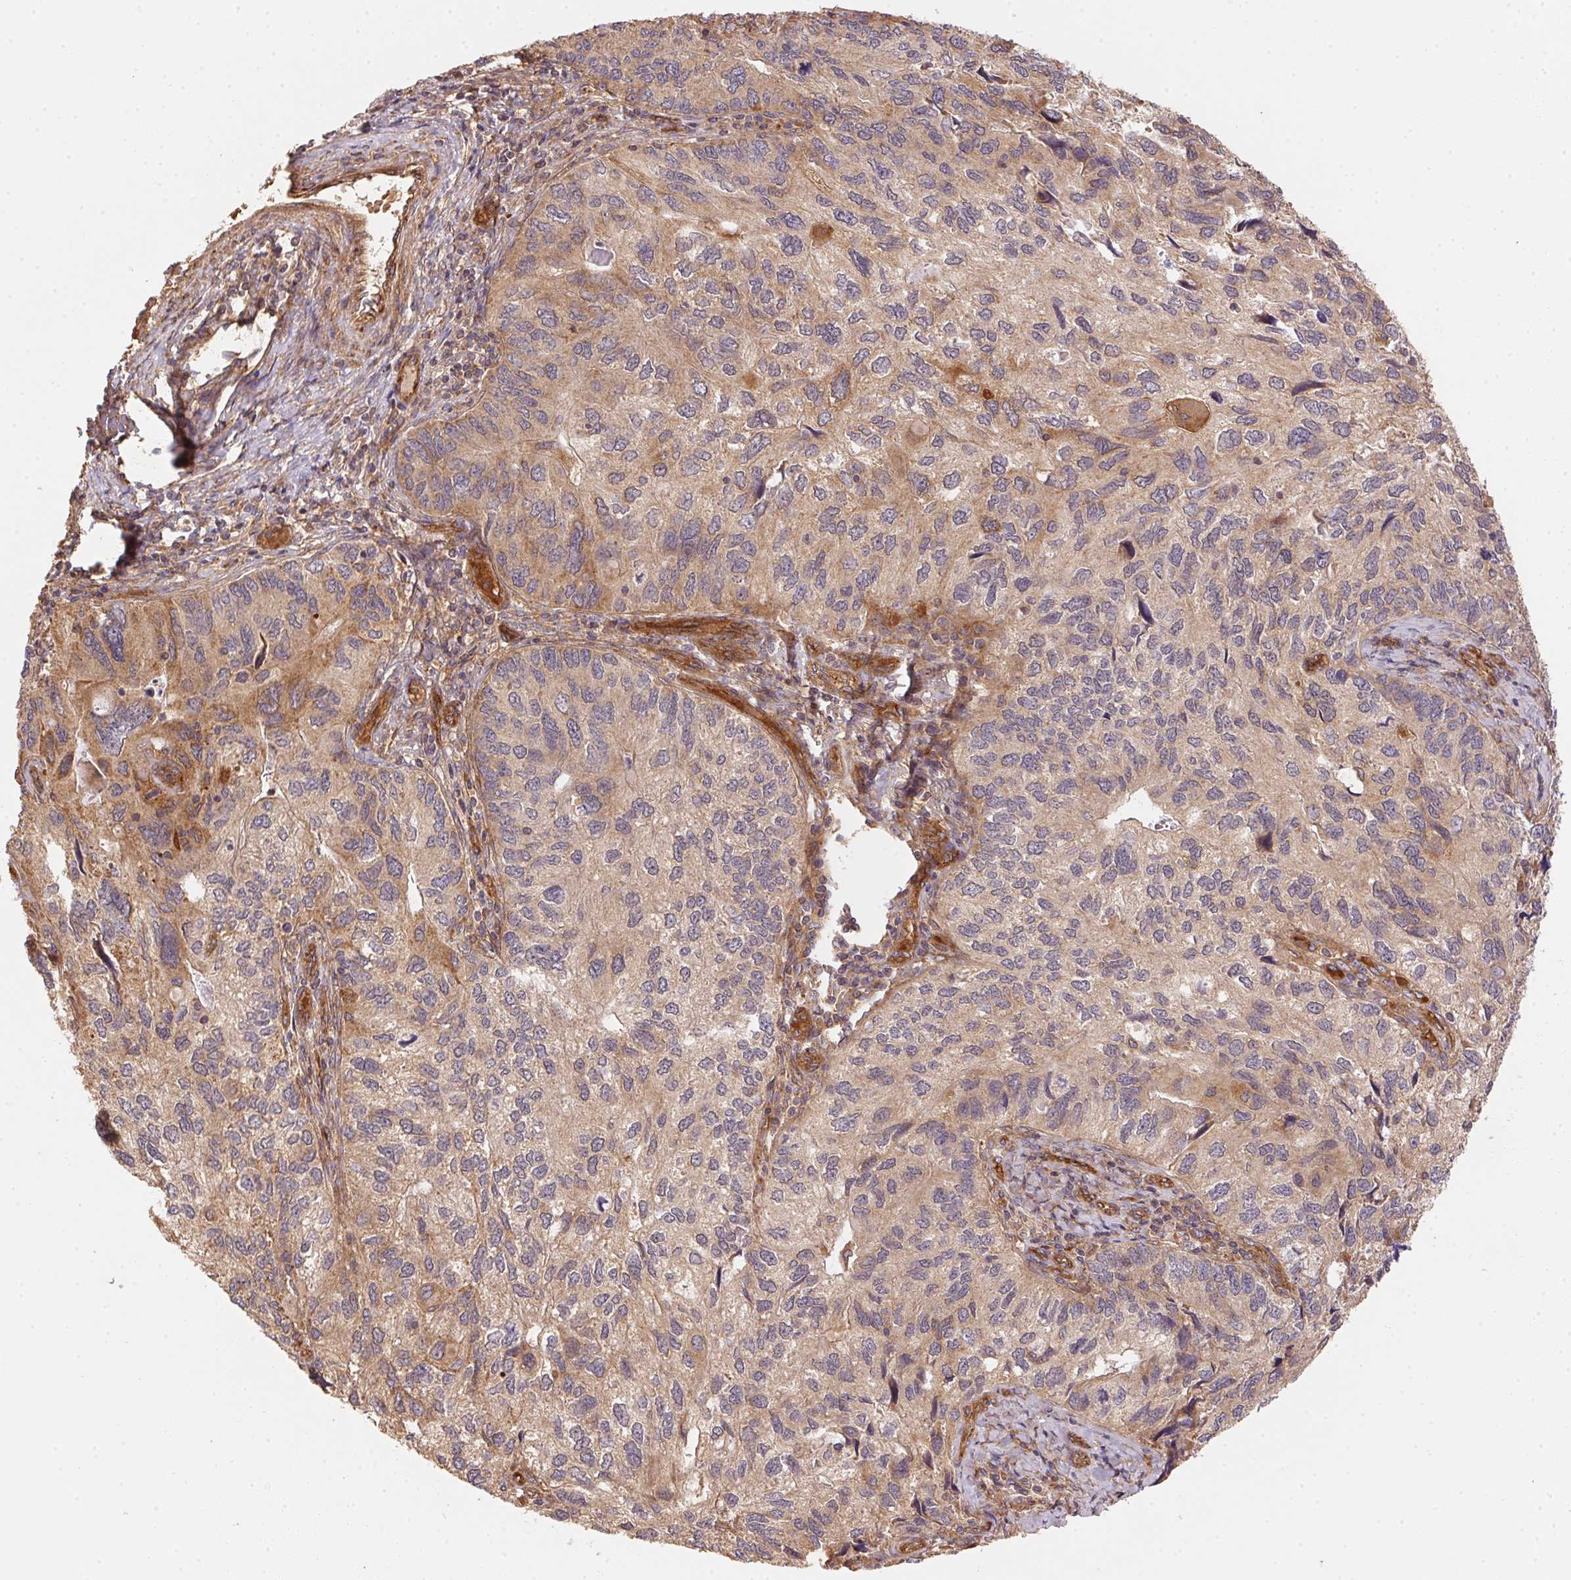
{"staining": {"intensity": "weak", "quantity": "<25%", "location": "cytoplasmic/membranous"}, "tissue": "endometrial cancer", "cell_type": "Tumor cells", "image_type": "cancer", "snomed": [{"axis": "morphology", "description": "Carcinoma, NOS"}, {"axis": "topography", "description": "Uterus"}], "caption": "High magnification brightfield microscopy of endometrial cancer (carcinoma) stained with DAB (3,3'-diaminobenzidine) (brown) and counterstained with hematoxylin (blue): tumor cells show no significant staining.", "gene": "USE1", "patient": {"sex": "female", "age": 76}}